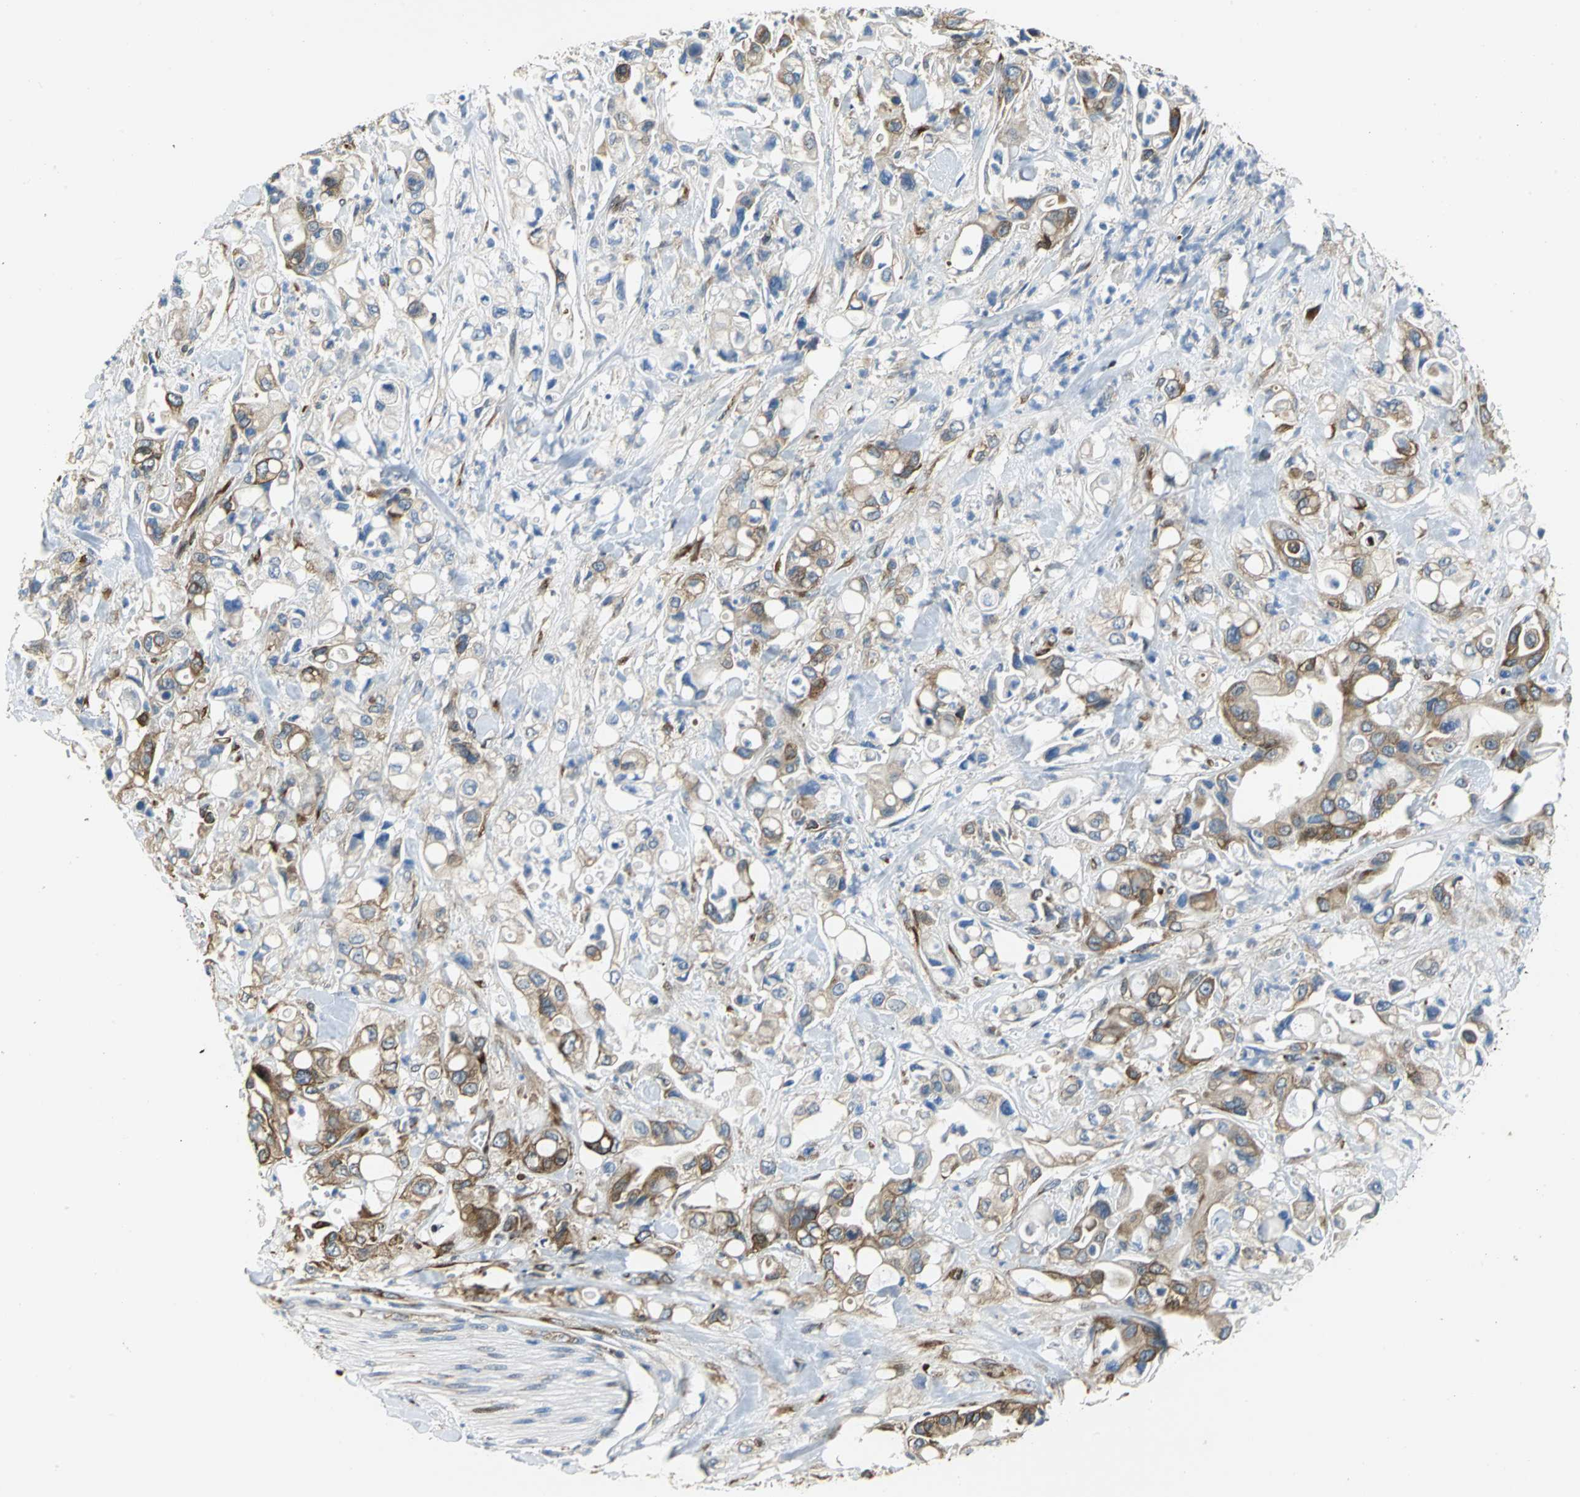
{"staining": {"intensity": "moderate", "quantity": ">75%", "location": "cytoplasmic/membranous"}, "tissue": "pancreatic cancer", "cell_type": "Tumor cells", "image_type": "cancer", "snomed": [{"axis": "morphology", "description": "Adenocarcinoma, NOS"}, {"axis": "topography", "description": "Pancreas"}], "caption": "Immunohistochemical staining of adenocarcinoma (pancreatic) reveals moderate cytoplasmic/membranous protein expression in approximately >75% of tumor cells. (Stains: DAB in brown, nuclei in blue, Microscopy: brightfield microscopy at high magnification).", "gene": "YBX1", "patient": {"sex": "male", "age": 70}}